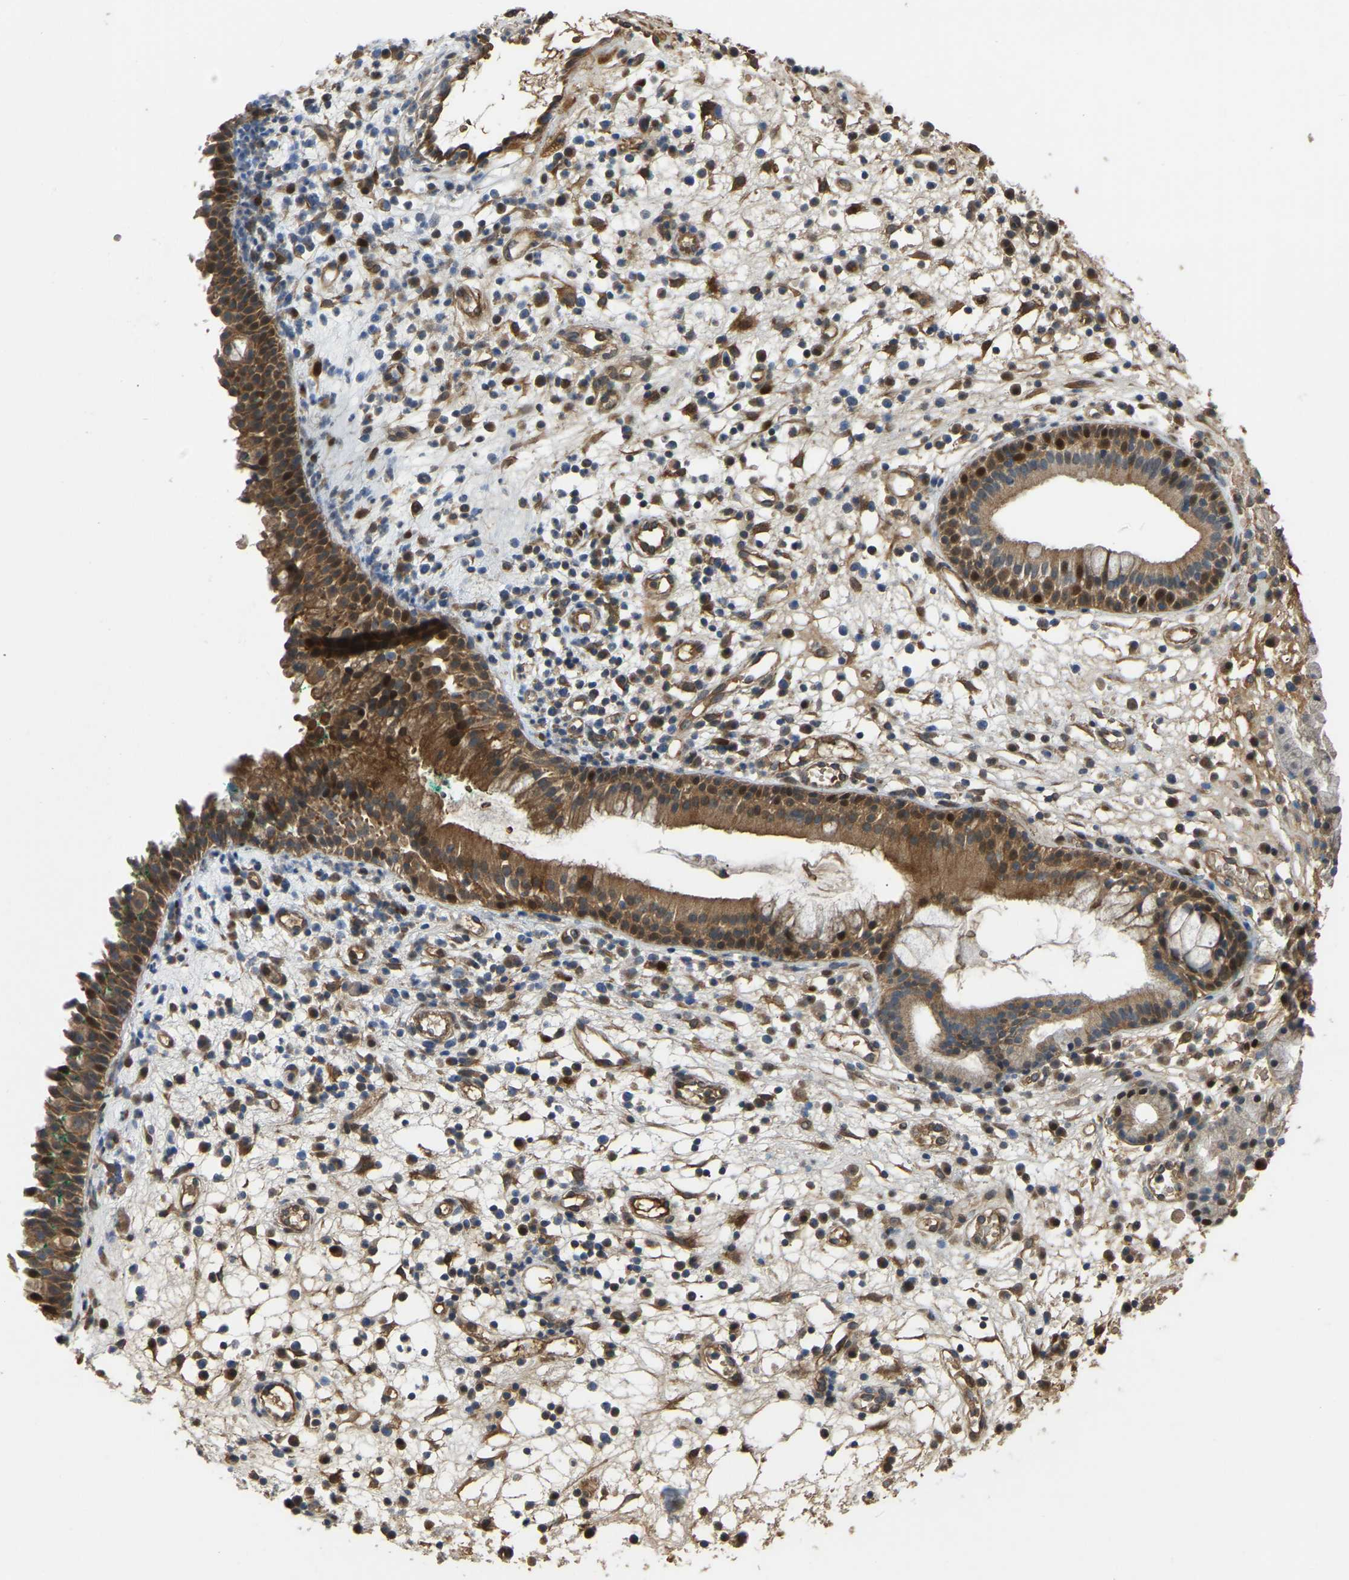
{"staining": {"intensity": "moderate", "quantity": ">75%", "location": "cytoplasmic/membranous,nuclear"}, "tissue": "nasopharynx", "cell_type": "Respiratory epithelial cells", "image_type": "normal", "snomed": [{"axis": "morphology", "description": "Normal tissue, NOS"}, {"axis": "morphology", "description": "Basal cell carcinoma"}, {"axis": "topography", "description": "Cartilage tissue"}, {"axis": "topography", "description": "Nasopharynx"}, {"axis": "topography", "description": "Oral tissue"}], "caption": "Immunohistochemical staining of unremarkable human nasopharynx displays >75% levels of moderate cytoplasmic/membranous,nuclear protein positivity in approximately >75% of respiratory epithelial cells.", "gene": "C21orf91", "patient": {"sex": "female", "age": 77}}